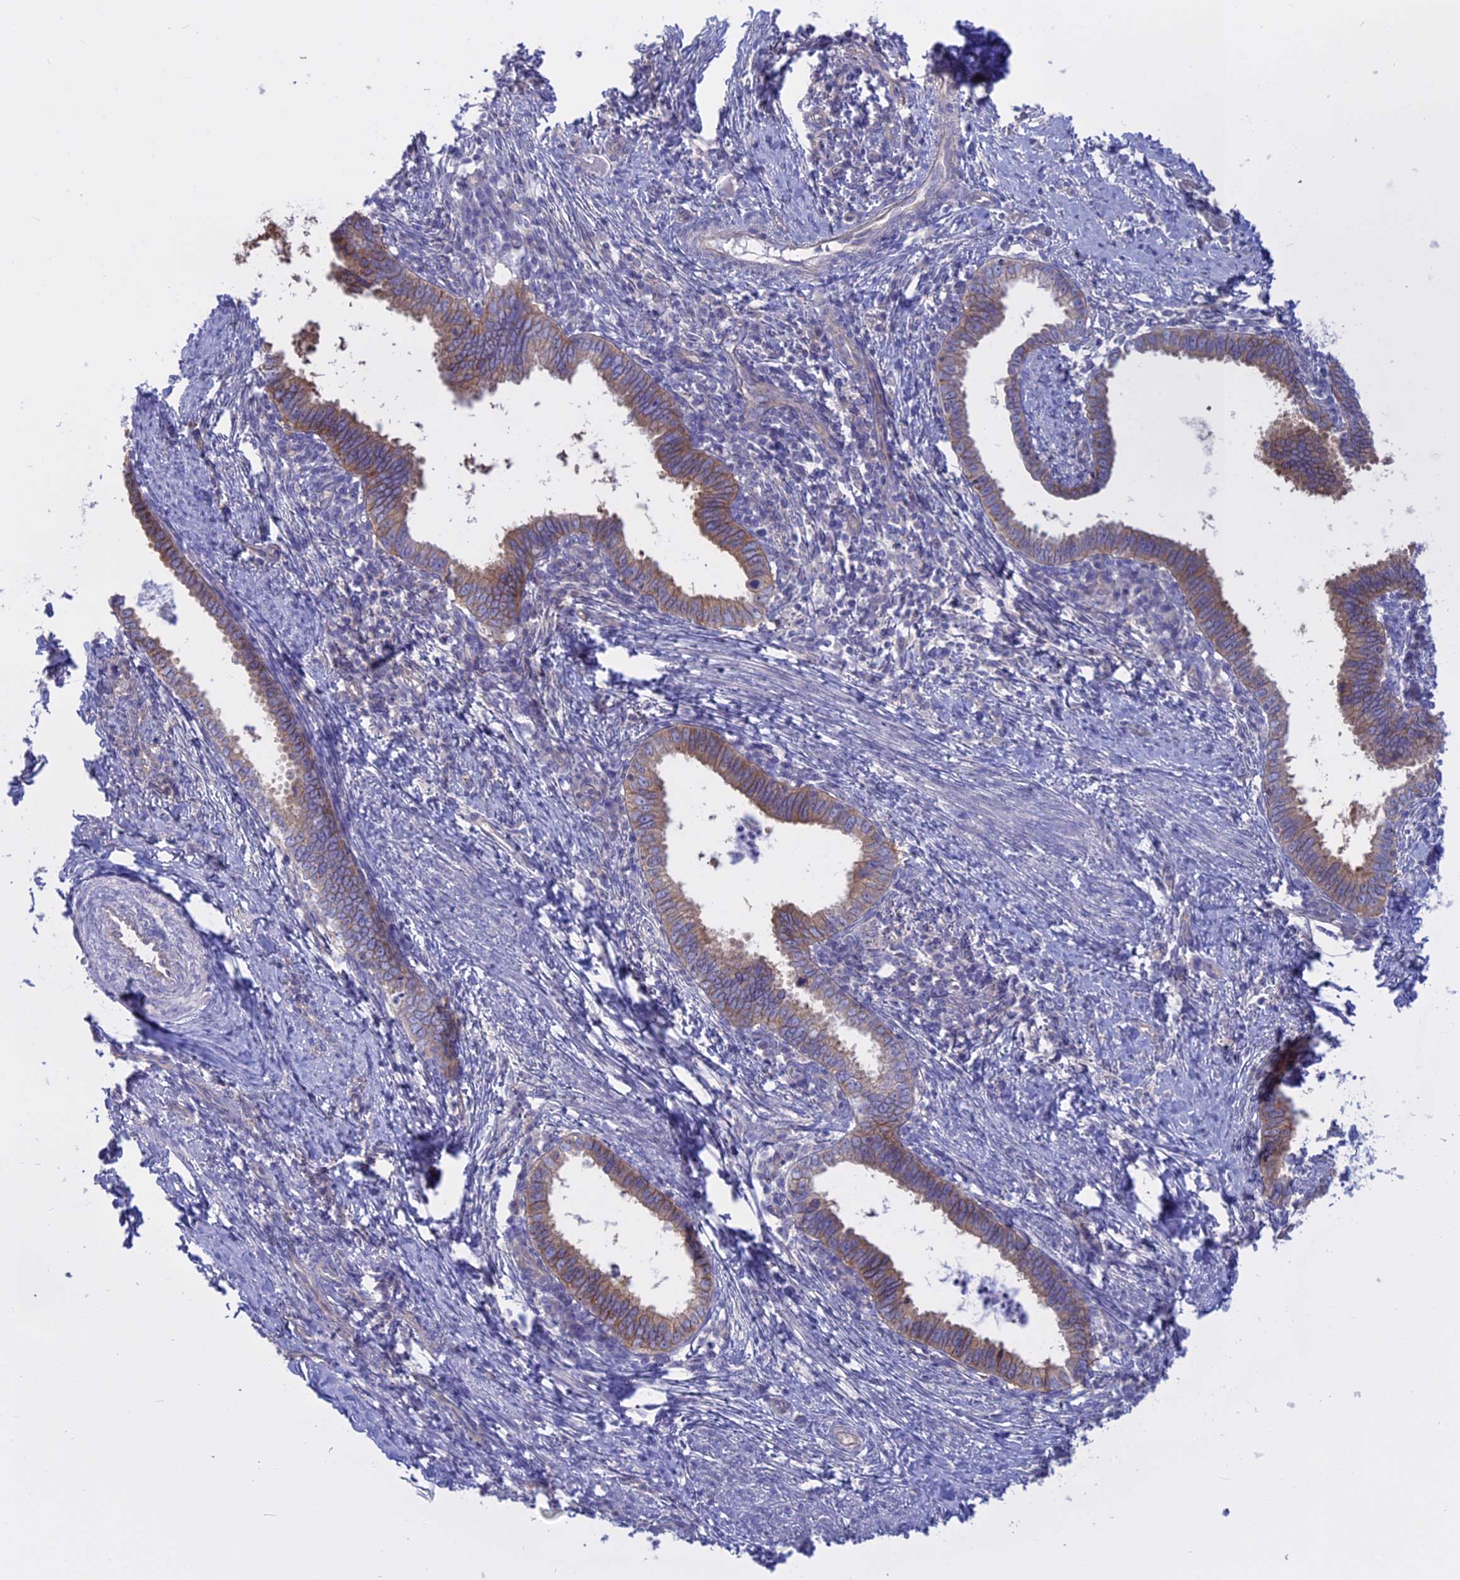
{"staining": {"intensity": "moderate", "quantity": ">75%", "location": "cytoplasmic/membranous"}, "tissue": "cervical cancer", "cell_type": "Tumor cells", "image_type": "cancer", "snomed": [{"axis": "morphology", "description": "Adenocarcinoma, NOS"}, {"axis": "topography", "description": "Cervix"}], "caption": "This is a micrograph of immunohistochemistry staining of adenocarcinoma (cervical), which shows moderate positivity in the cytoplasmic/membranous of tumor cells.", "gene": "AHCYL1", "patient": {"sex": "female", "age": 36}}